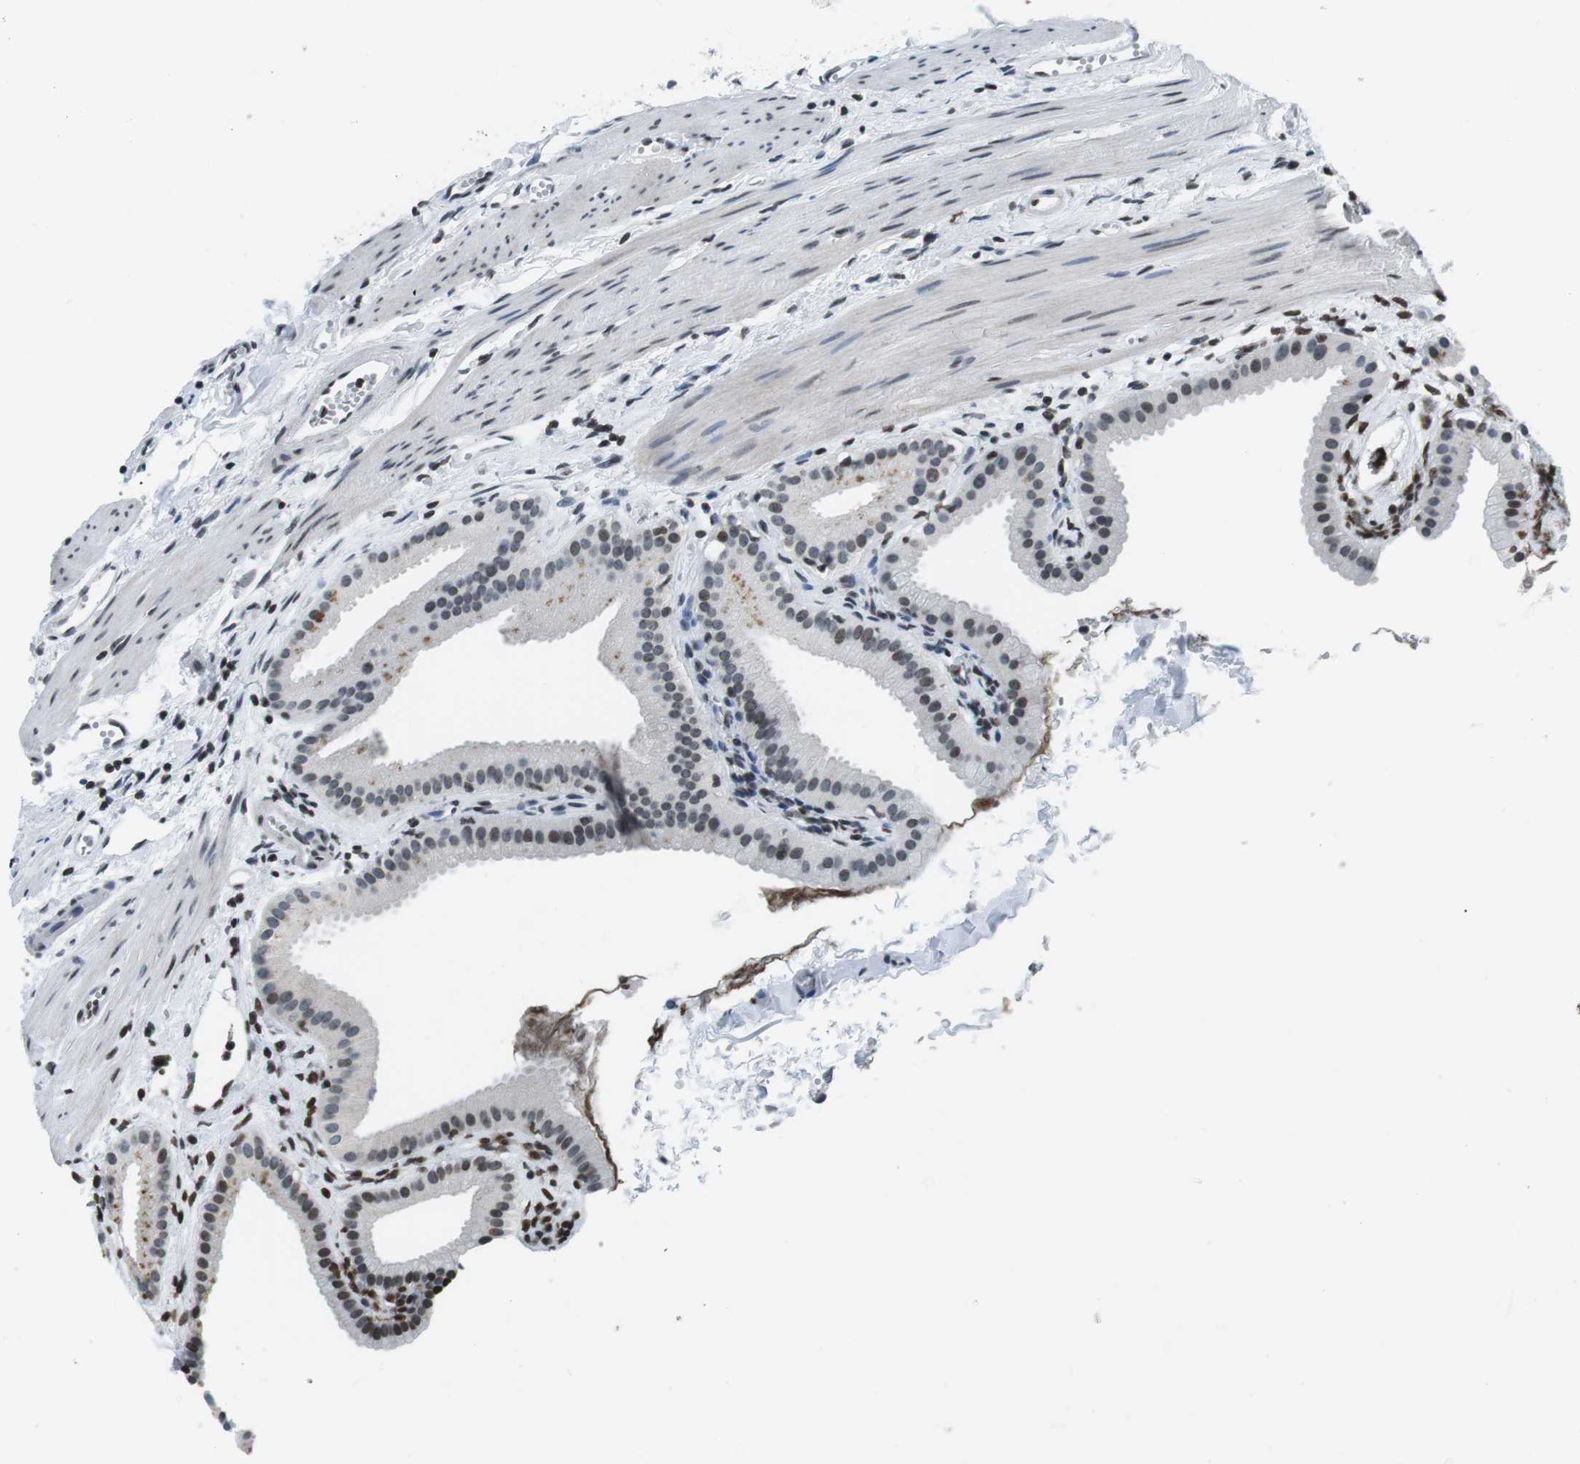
{"staining": {"intensity": "moderate", "quantity": "<25%", "location": "nuclear"}, "tissue": "gallbladder", "cell_type": "Glandular cells", "image_type": "normal", "snomed": [{"axis": "morphology", "description": "Normal tissue, NOS"}, {"axis": "topography", "description": "Gallbladder"}], "caption": "A brown stain shows moderate nuclear staining of a protein in glandular cells of benign human gallbladder. The staining was performed using DAB, with brown indicating positive protein expression. Nuclei are stained blue with hematoxylin.", "gene": "E2F2", "patient": {"sex": "female", "age": 64}}